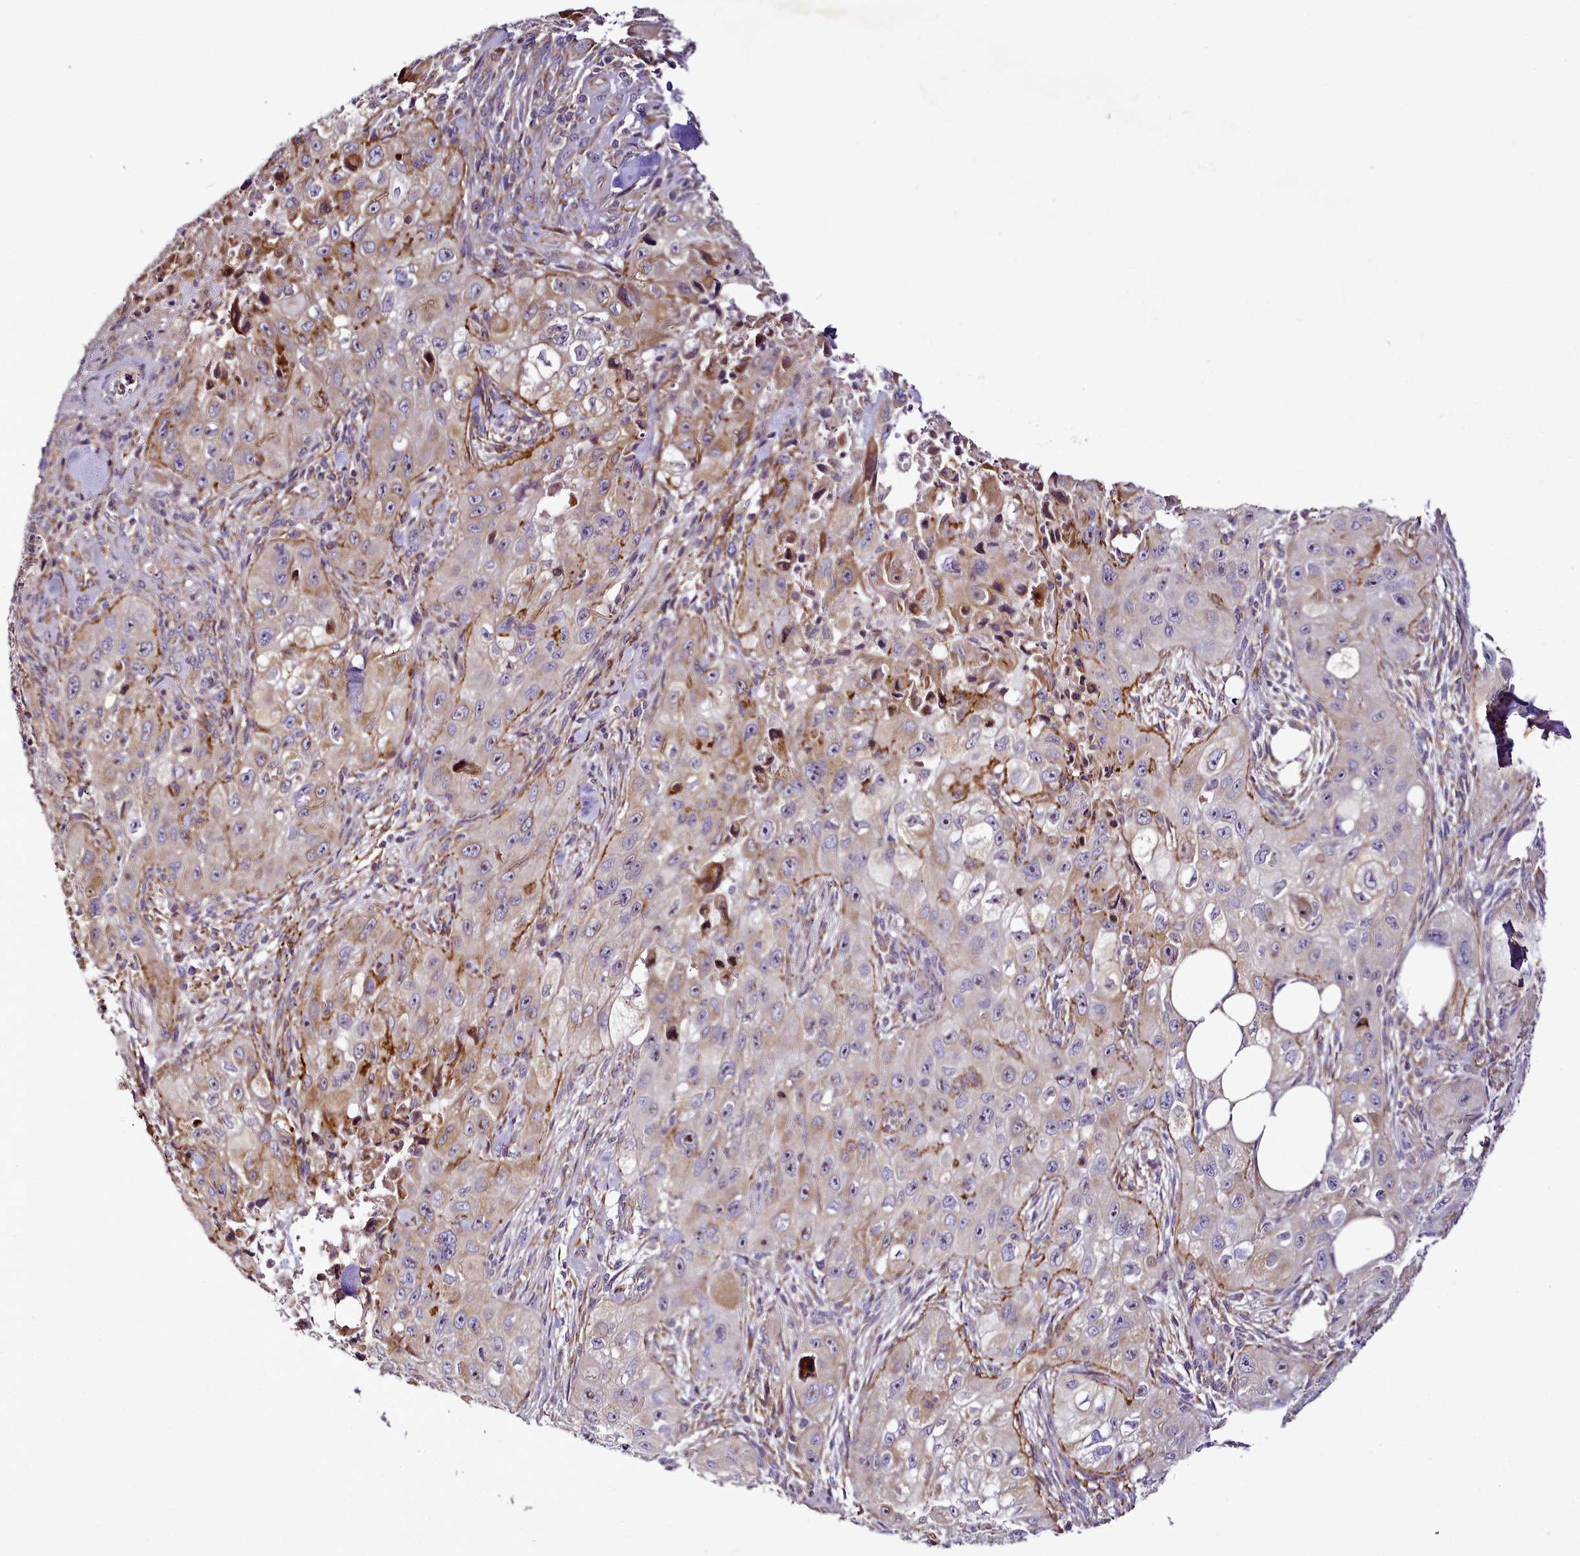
{"staining": {"intensity": "moderate", "quantity": "<25%", "location": "cytoplasmic/membranous"}, "tissue": "skin cancer", "cell_type": "Tumor cells", "image_type": "cancer", "snomed": [{"axis": "morphology", "description": "Squamous cell carcinoma, NOS"}, {"axis": "topography", "description": "Skin"}, {"axis": "topography", "description": "Subcutis"}], "caption": "Skin squamous cell carcinoma tissue demonstrates moderate cytoplasmic/membranous staining in about <25% of tumor cells", "gene": "NBPF1", "patient": {"sex": "male", "age": 73}}